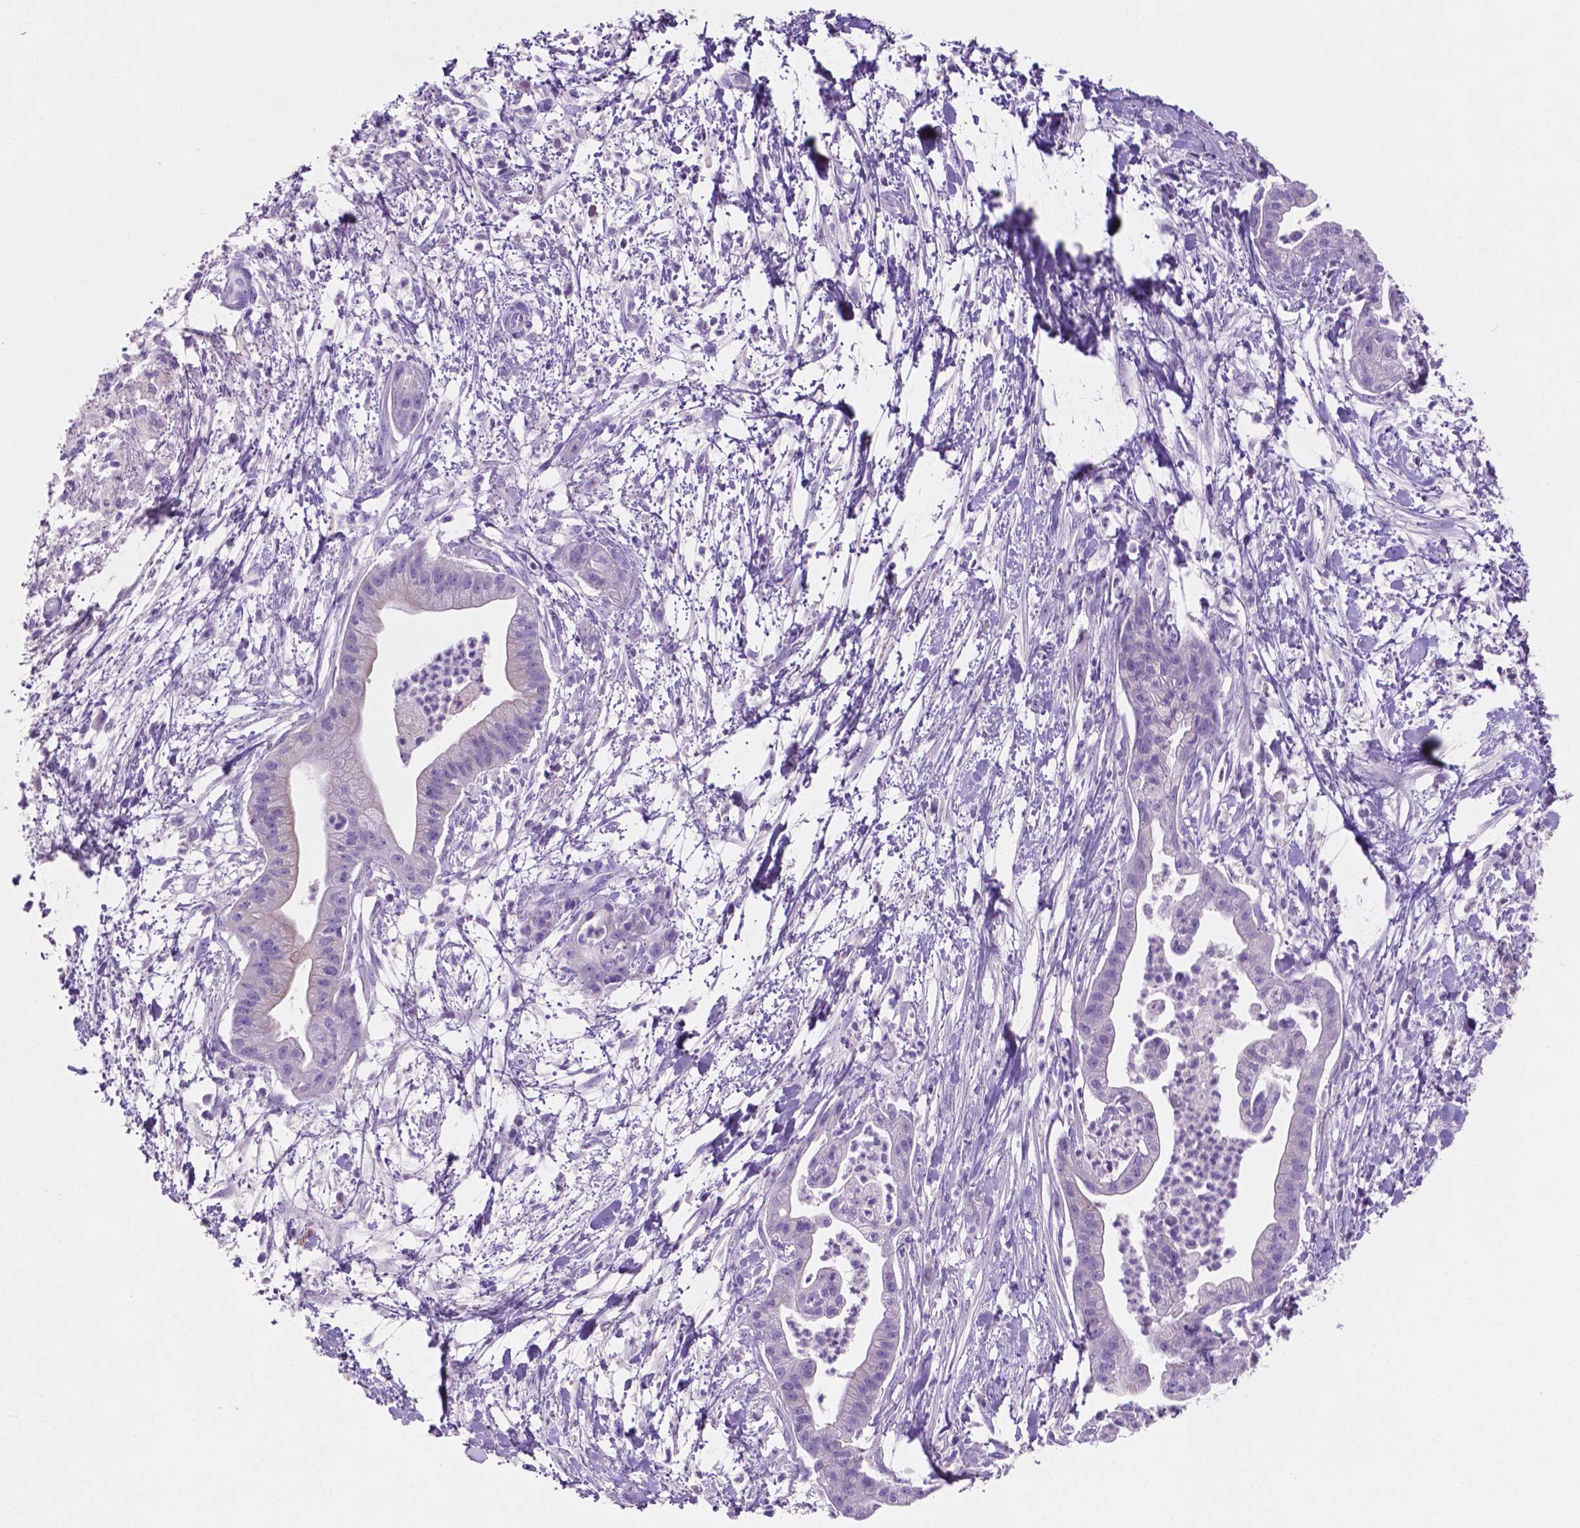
{"staining": {"intensity": "negative", "quantity": "none", "location": "none"}, "tissue": "pancreatic cancer", "cell_type": "Tumor cells", "image_type": "cancer", "snomed": [{"axis": "morphology", "description": "Normal tissue, NOS"}, {"axis": "morphology", "description": "Adenocarcinoma, NOS"}, {"axis": "topography", "description": "Lymph node"}, {"axis": "topography", "description": "Pancreas"}], "caption": "Immunohistochemistry (IHC) histopathology image of neoplastic tissue: adenocarcinoma (pancreatic) stained with DAB reveals no significant protein positivity in tumor cells.", "gene": "POU4F1", "patient": {"sex": "female", "age": 58}}